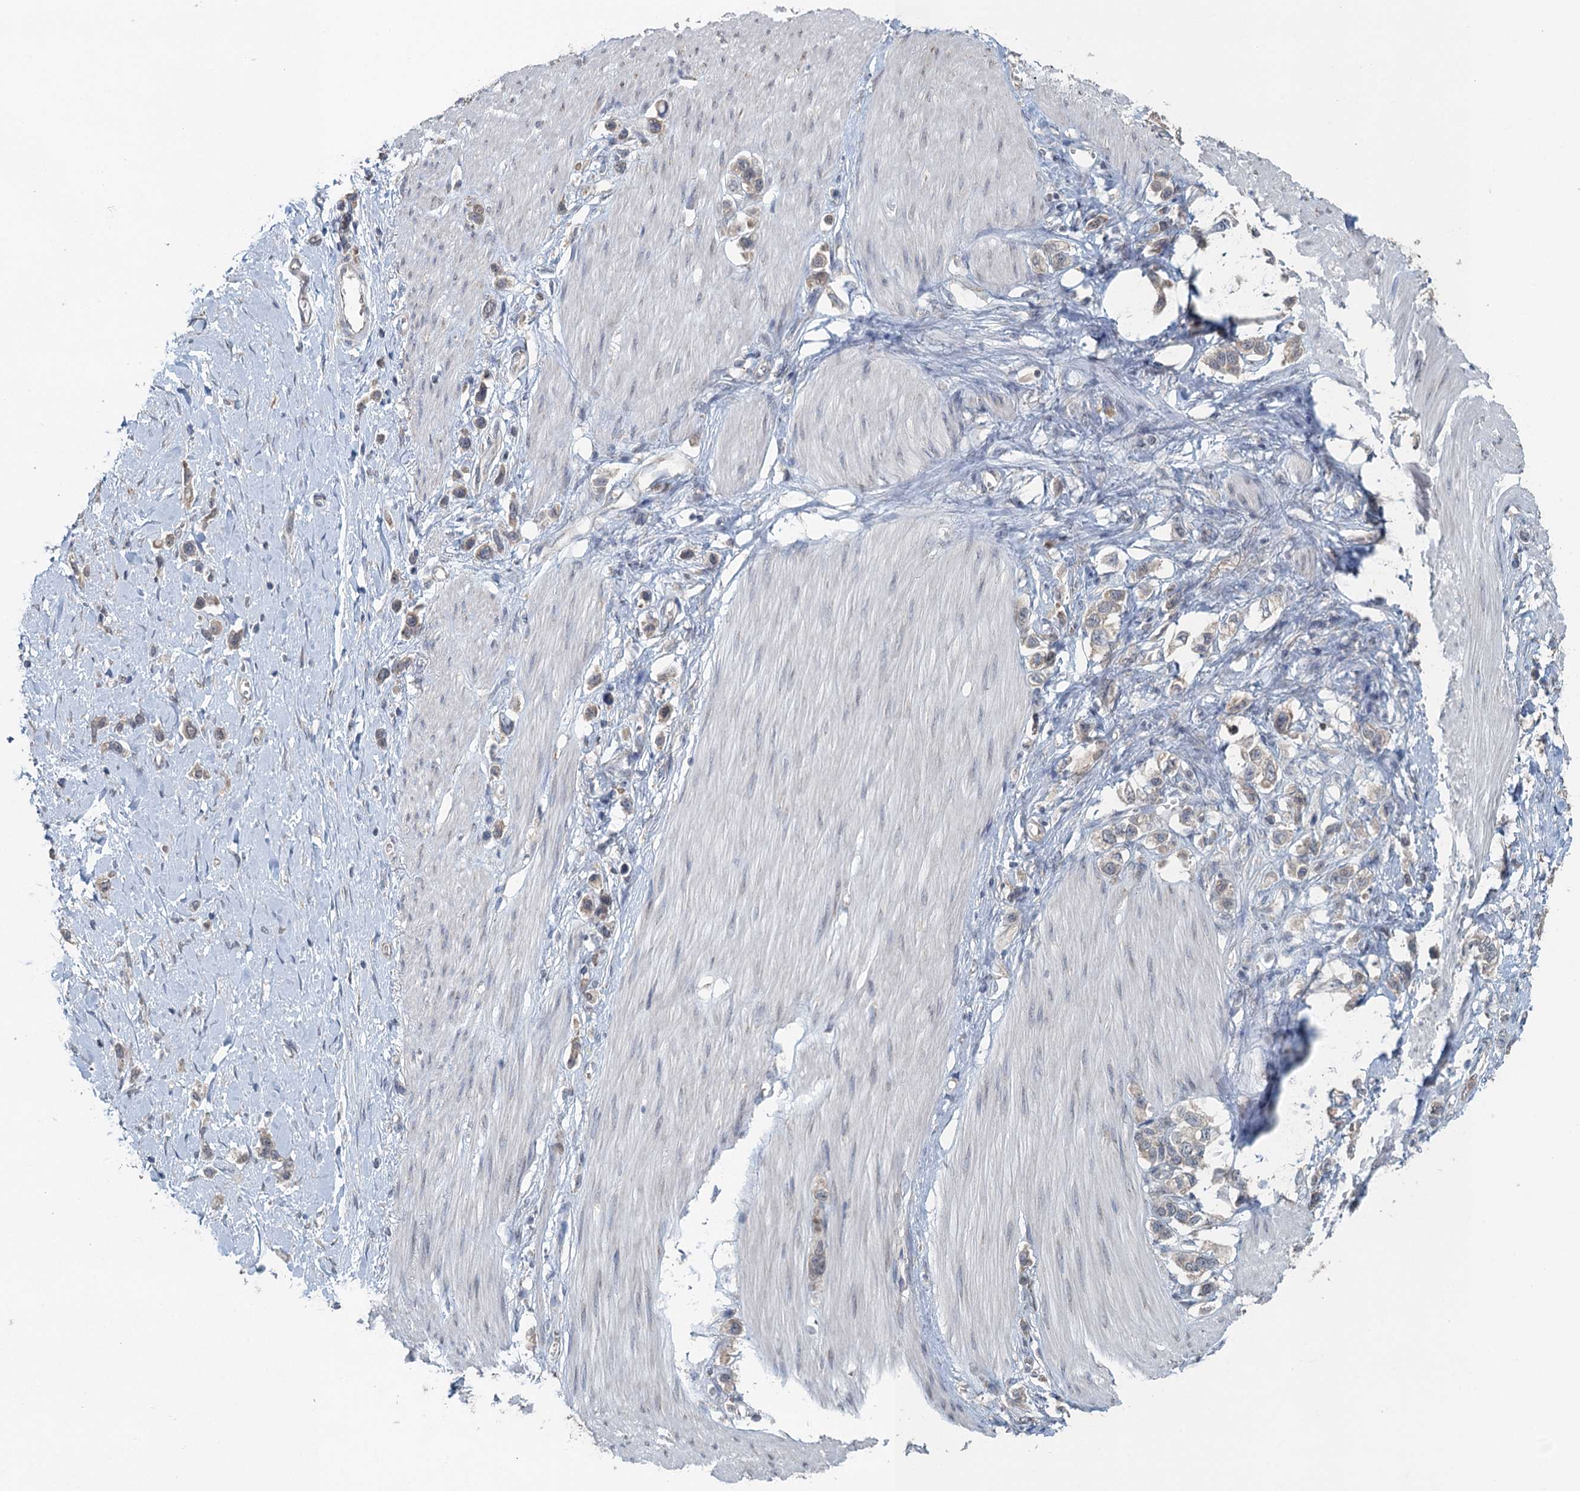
{"staining": {"intensity": "weak", "quantity": "25%-75%", "location": "cytoplasmic/membranous"}, "tissue": "stomach cancer", "cell_type": "Tumor cells", "image_type": "cancer", "snomed": [{"axis": "morphology", "description": "Adenocarcinoma, NOS"}, {"axis": "topography", "description": "Stomach"}], "caption": "DAB (3,3'-diaminobenzidine) immunohistochemical staining of human stomach adenocarcinoma displays weak cytoplasmic/membranous protein staining in approximately 25%-75% of tumor cells.", "gene": "TEX35", "patient": {"sex": "female", "age": 65}}